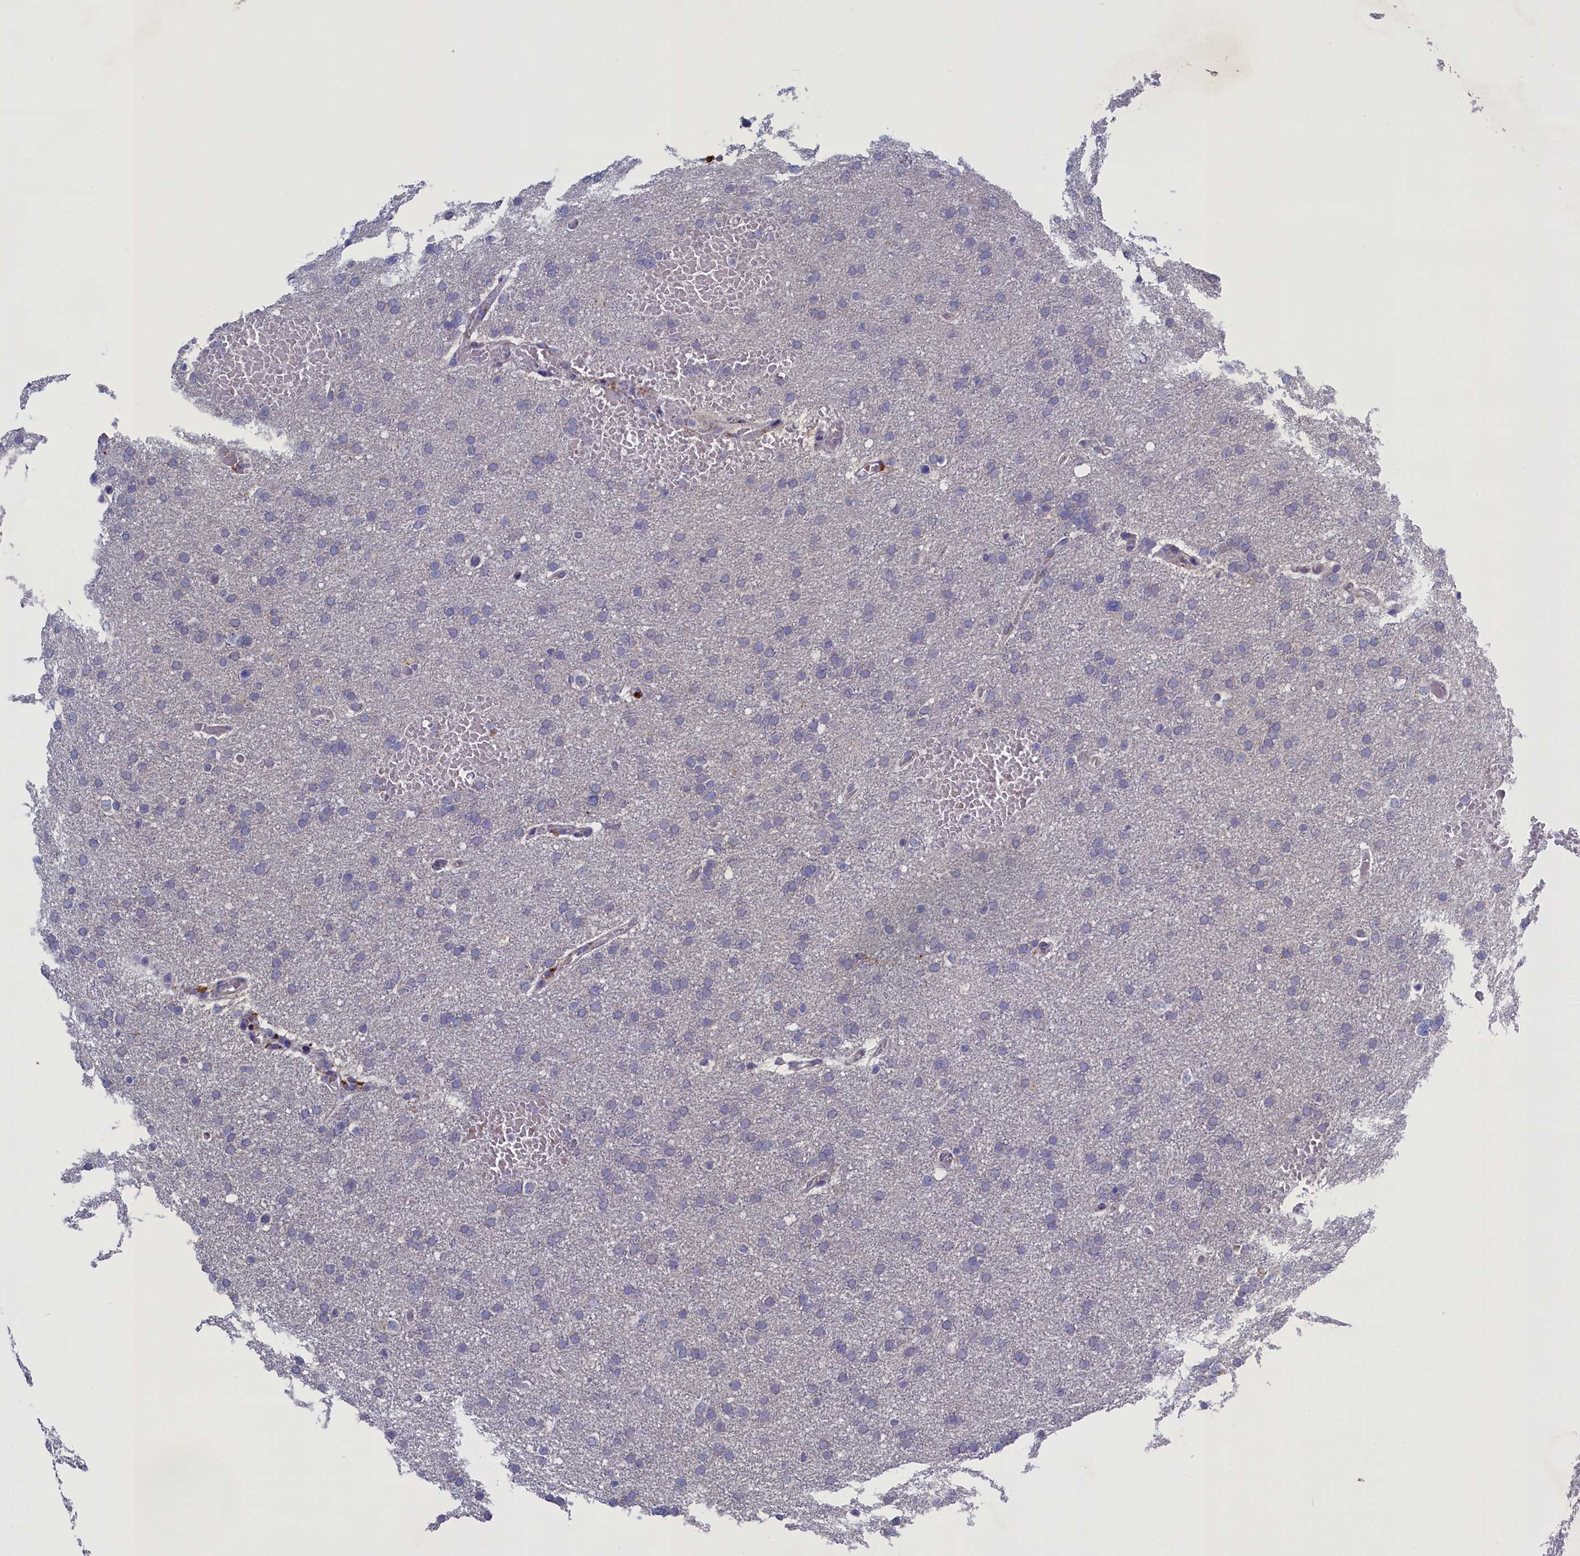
{"staining": {"intensity": "negative", "quantity": "none", "location": "none"}, "tissue": "glioma", "cell_type": "Tumor cells", "image_type": "cancer", "snomed": [{"axis": "morphology", "description": "Glioma, malignant, High grade"}, {"axis": "topography", "description": "Cerebral cortex"}], "caption": "Glioma stained for a protein using immunohistochemistry shows no positivity tumor cells.", "gene": "GPR108", "patient": {"sex": "female", "age": 36}}